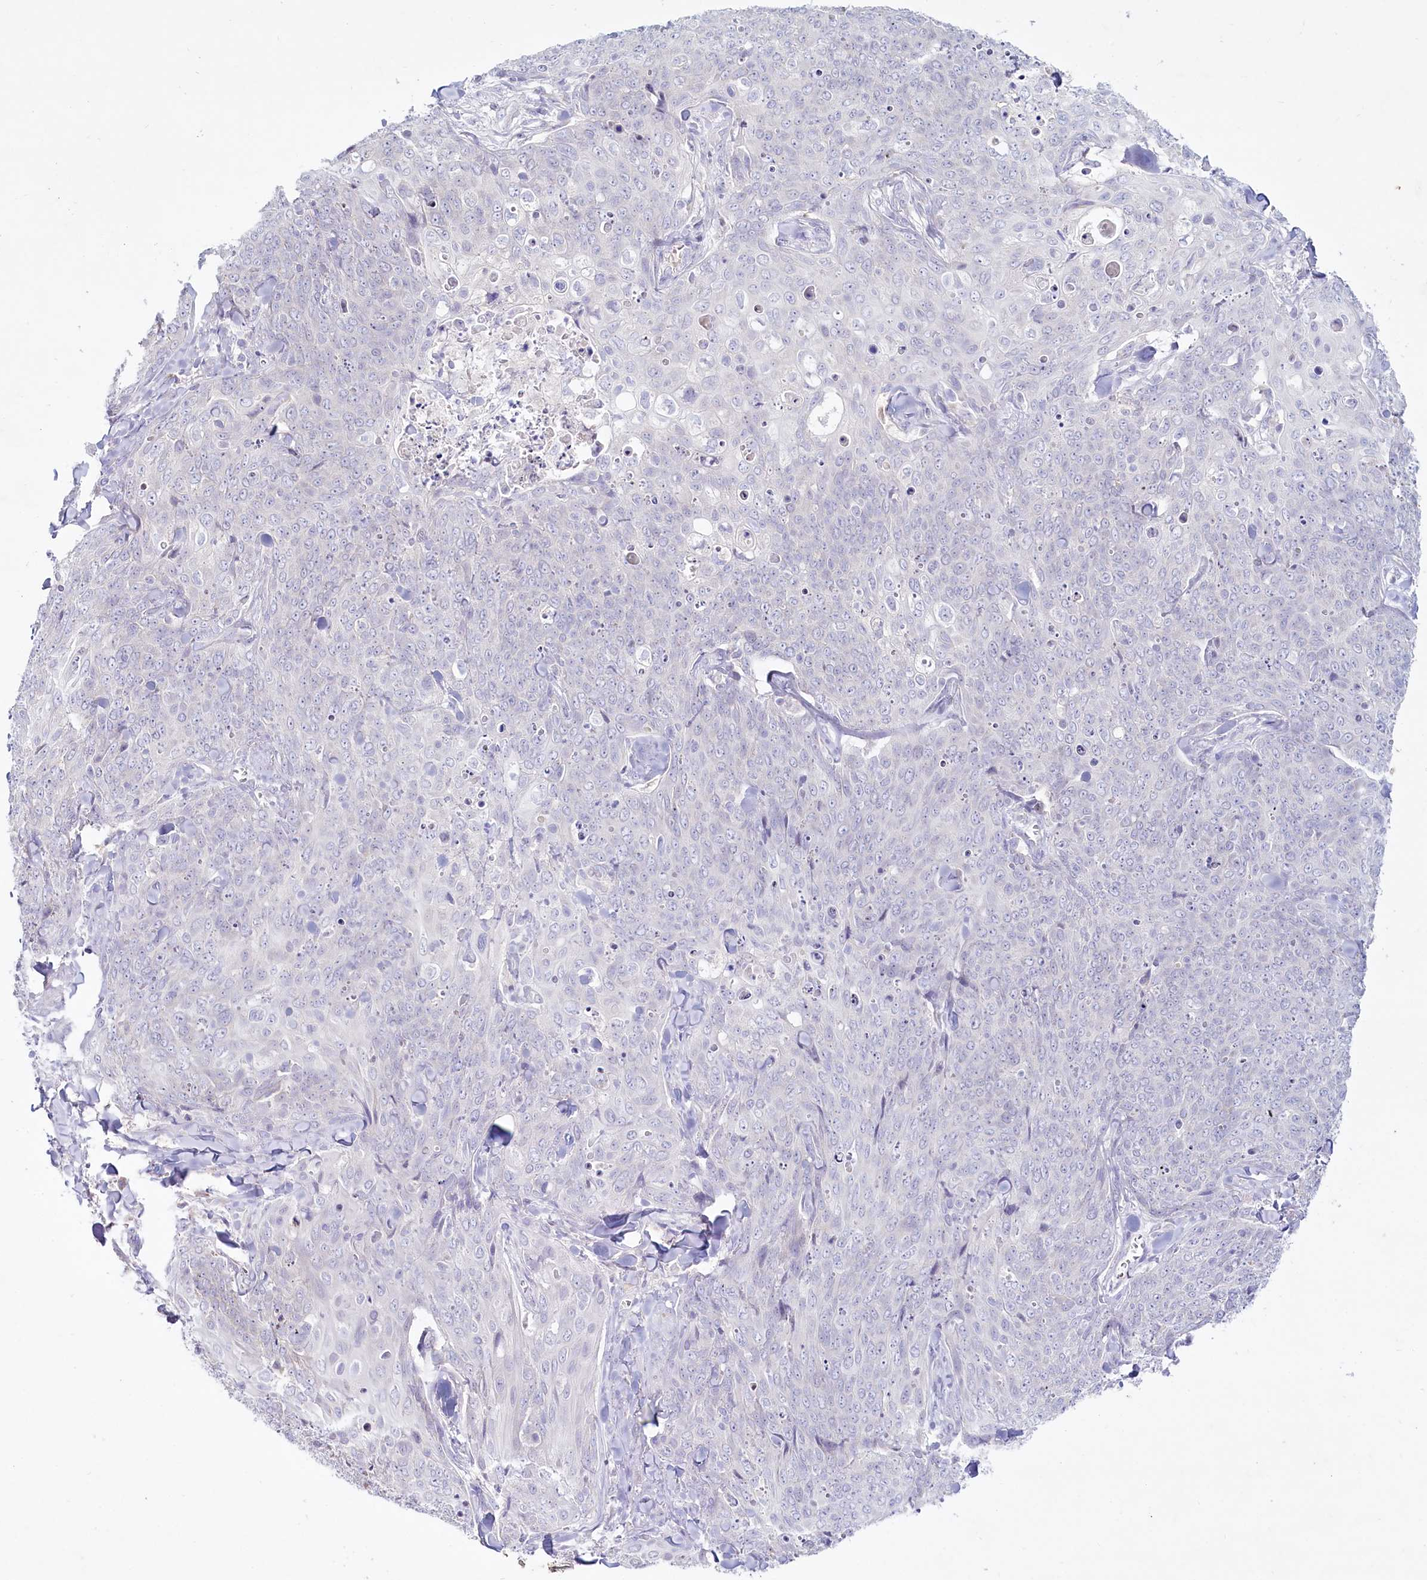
{"staining": {"intensity": "negative", "quantity": "none", "location": "none"}, "tissue": "skin cancer", "cell_type": "Tumor cells", "image_type": "cancer", "snomed": [{"axis": "morphology", "description": "Squamous cell carcinoma, NOS"}, {"axis": "topography", "description": "Skin"}, {"axis": "topography", "description": "Vulva"}], "caption": "Skin cancer was stained to show a protein in brown. There is no significant positivity in tumor cells.", "gene": "PSAPL1", "patient": {"sex": "female", "age": 85}}